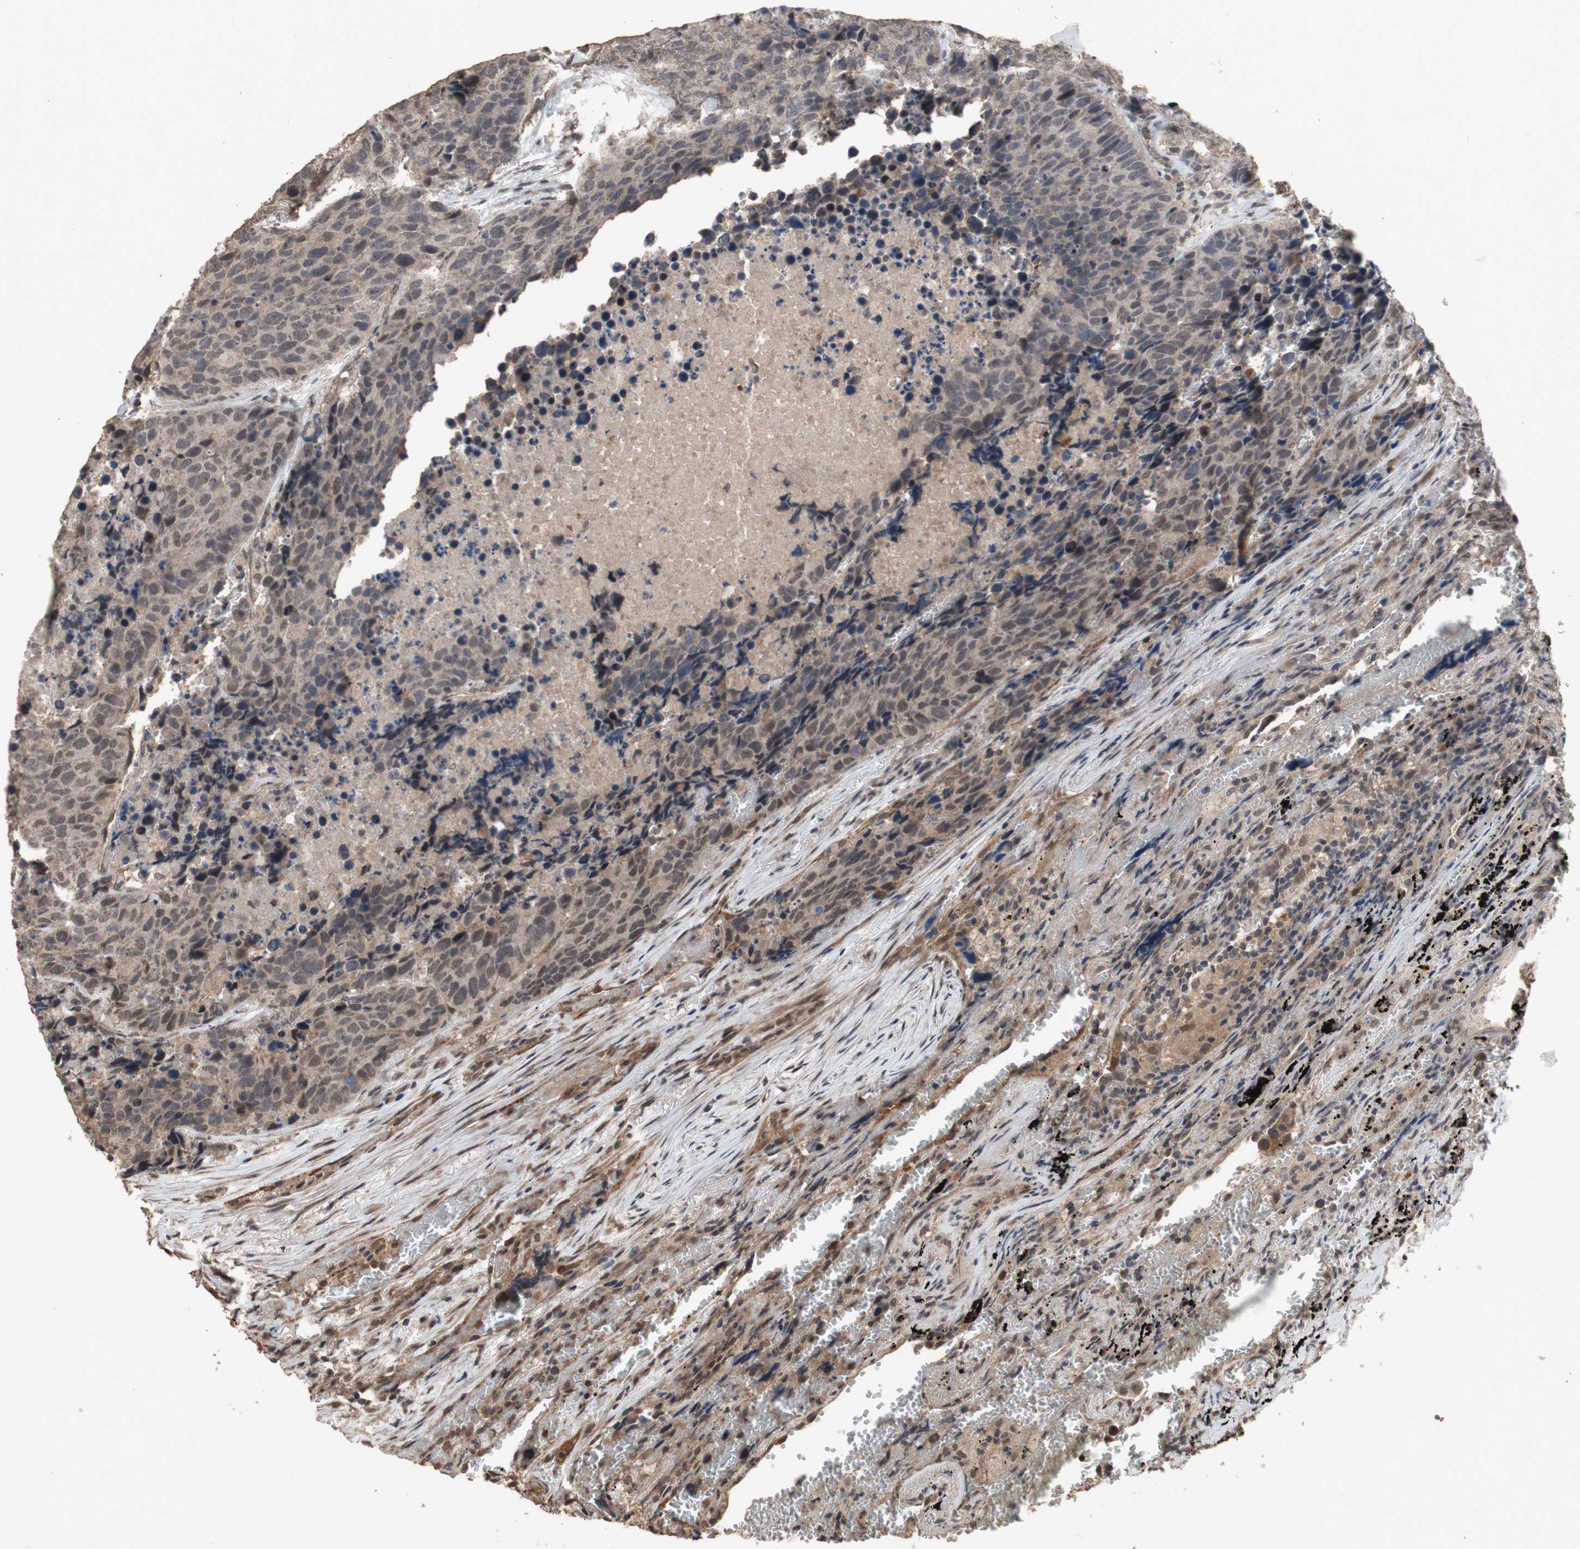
{"staining": {"intensity": "moderate", "quantity": ">75%", "location": "cytoplasmic/membranous,nuclear"}, "tissue": "carcinoid", "cell_type": "Tumor cells", "image_type": "cancer", "snomed": [{"axis": "morphology", "description": "Carcinoid, malignant, NOS"}, {"axis": "topography", "description": "Lung"}], "caption": "Human carcinoid (malignant) stained with a brown dye demonstrates moderate cytoplasmic/membranous and nuclear positive staining in approximately >75% of tumor cells.", "gene": "KANSL1", "patient": {"sex": "male", "age": 60}}